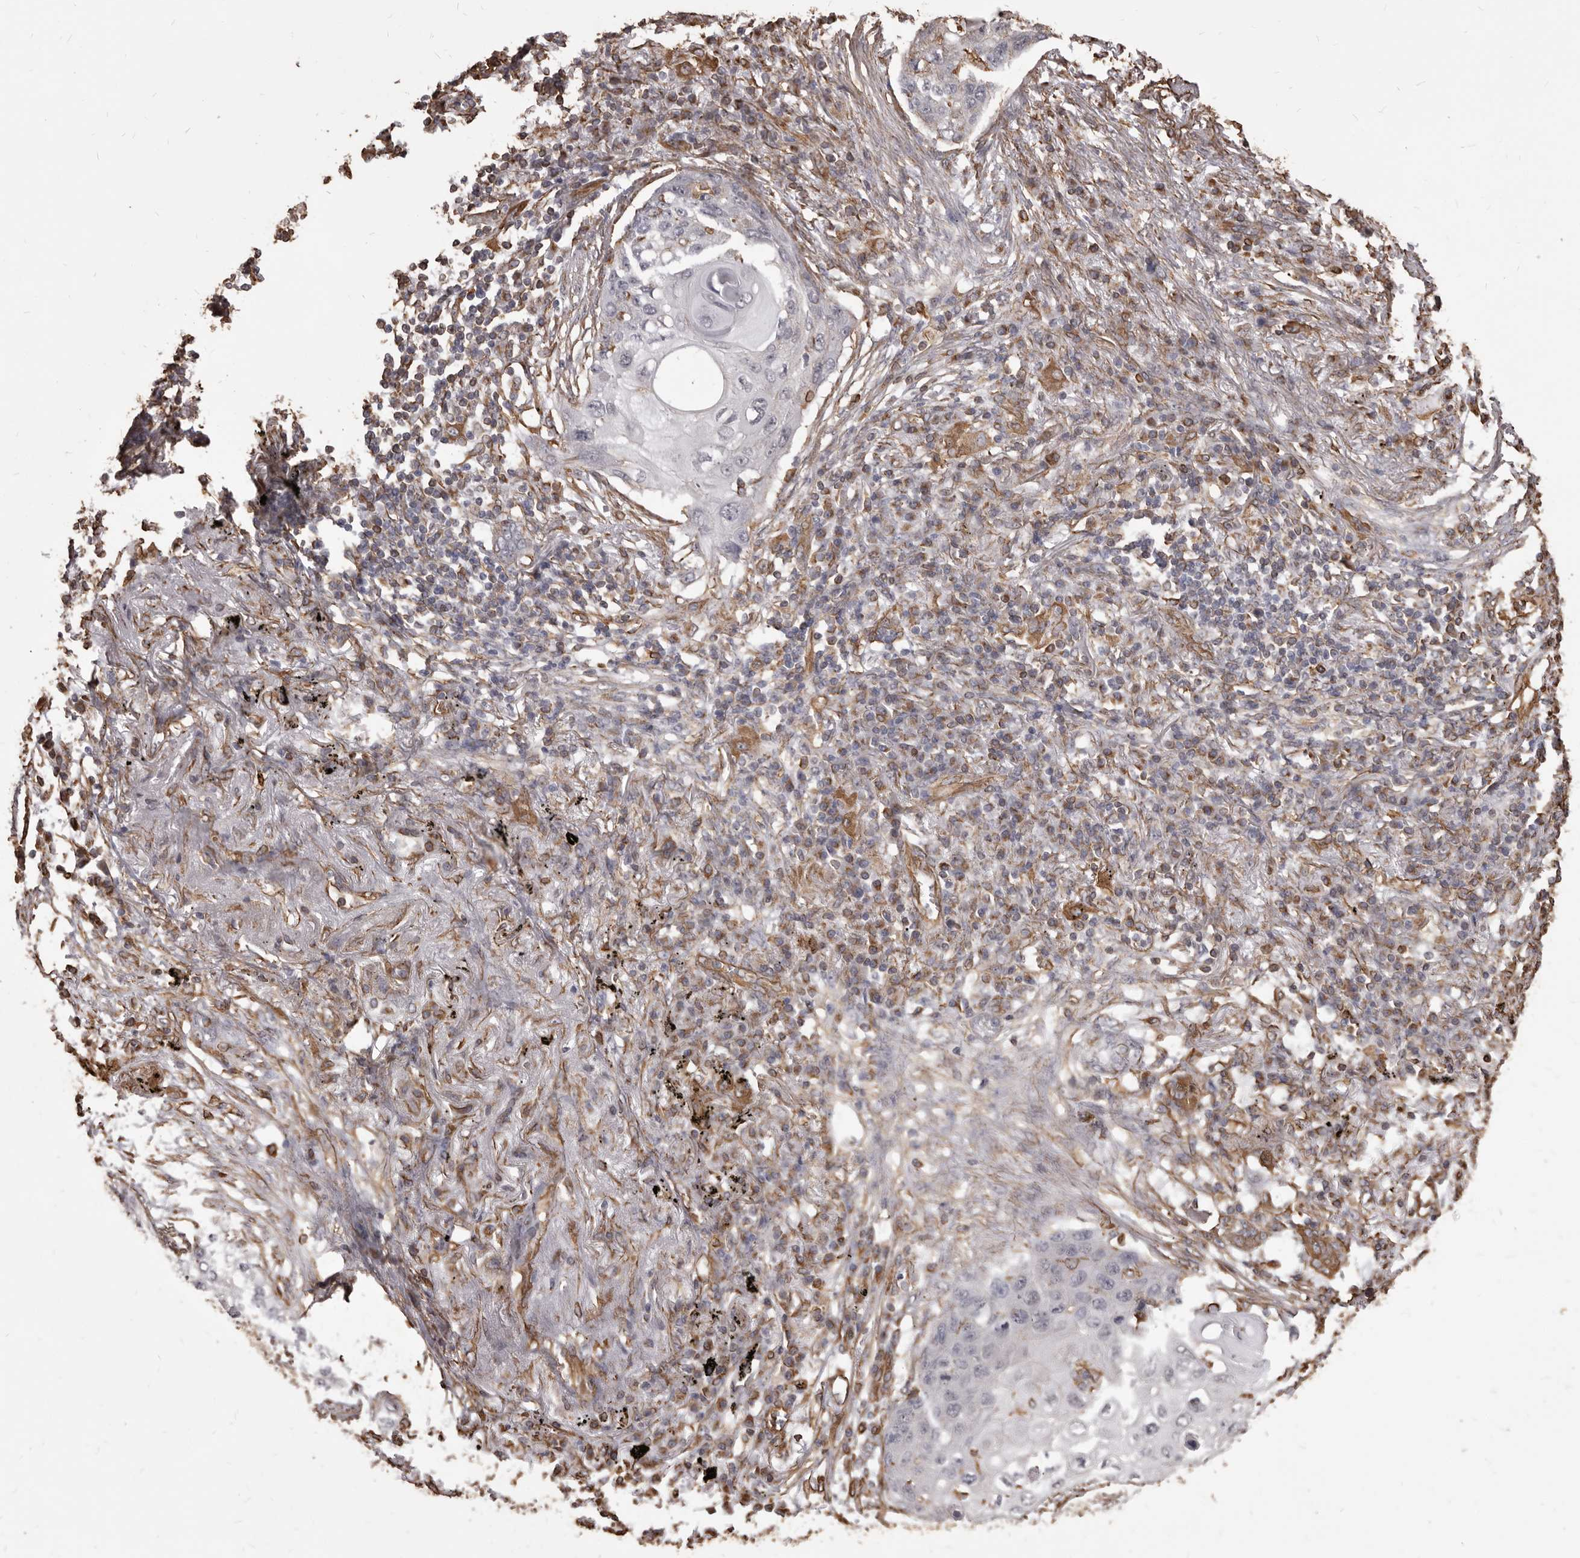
{"staining": {"intensity": "negative", "quantity": "none", "location": "none"}, "tissue": "lung cancer", "cell_type": "Tumor cells", "image_type": "cancer", "snomed": [{"axis": "morphology", "description": "Squamous cell carcinoma, NOS"}, {"axis": "topography", "description": "Lung"}], "caption": "IHC of human lung cancer reveals no positivity in tumor cells.", "gene": "MTURN", "patient": {"sex": "female", "age": 63}}